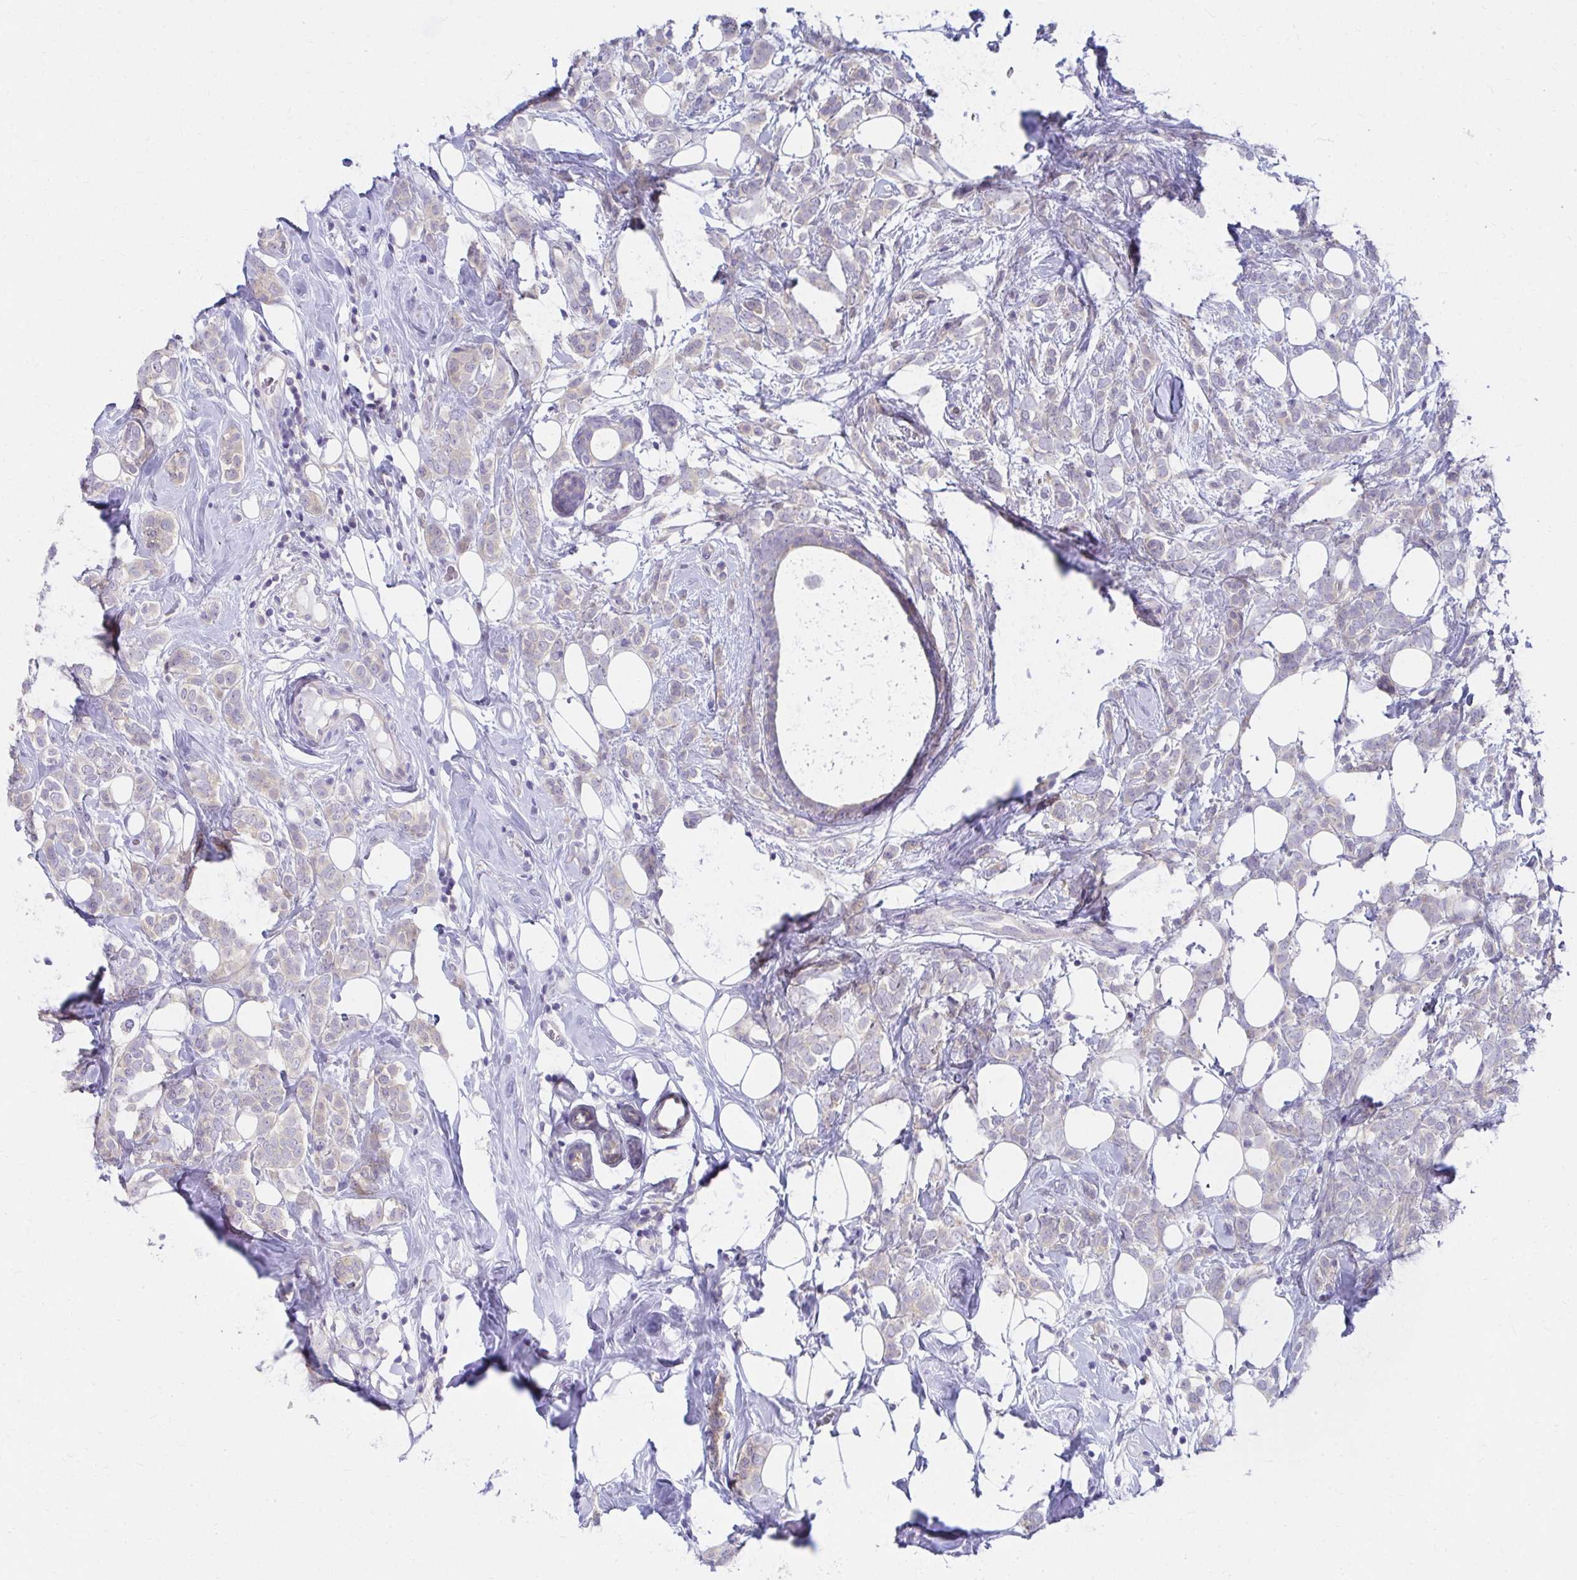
{"staining": {"intensity": "weak", "quantity": "<25%", "location": "cytoplasmic/membranous"}, "tissue": "breast cancer", "cell_type": "Tumor cells", "image_type": "cancer", "snomed": [{"axis": "morphology", "description": "Lobular carcinoma"}, {"axis": "topography", "description": "Breast"}], "caption": "This is a image of immunohistochemistry (IHC) staining of breast cancer, which shows no positivity in tumor cells.", "gene": "C19orf81", "patient": {"sex": "female", "age": 49}}